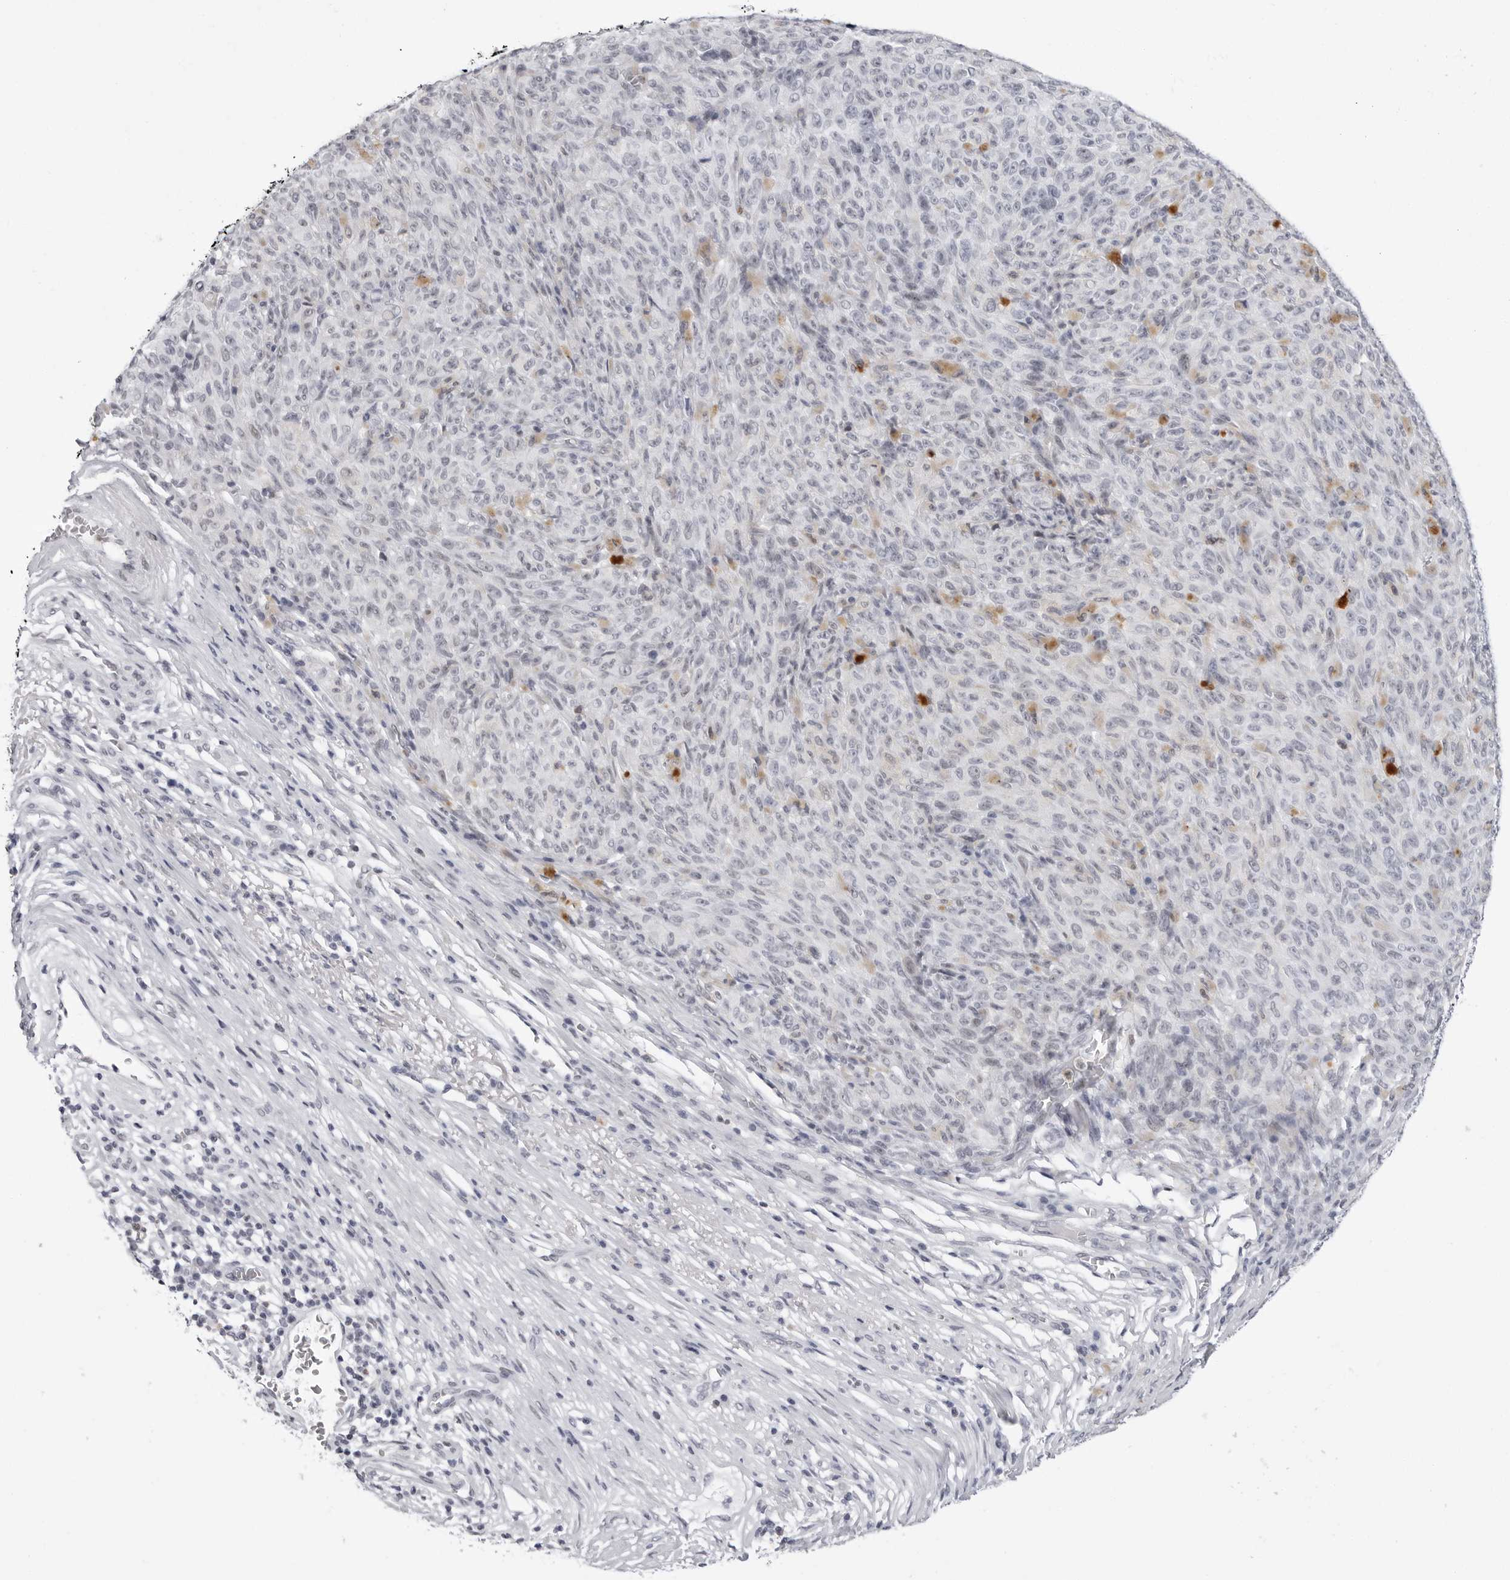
{"staining": {"intensity": "negative", "quantity": "none", "location": "none"}, "tissue": "melanoma", "cell_type": "Tumor cells", "image_type": "cancer", "snomed": [{"axis": "morphology", "description": "Malignant melanoma, NOS"}, {"axis": "topography", "description": "Skin"}], "caption": "IHC image of human melanoma stained for a protein (brown), which exhibits no staining in tumor cells. (DAB (3,3'-diaminobenzidine) IHC, high magnification).", "gene": "VEZF1", "patient": {"sex": "female", "age": 82}}